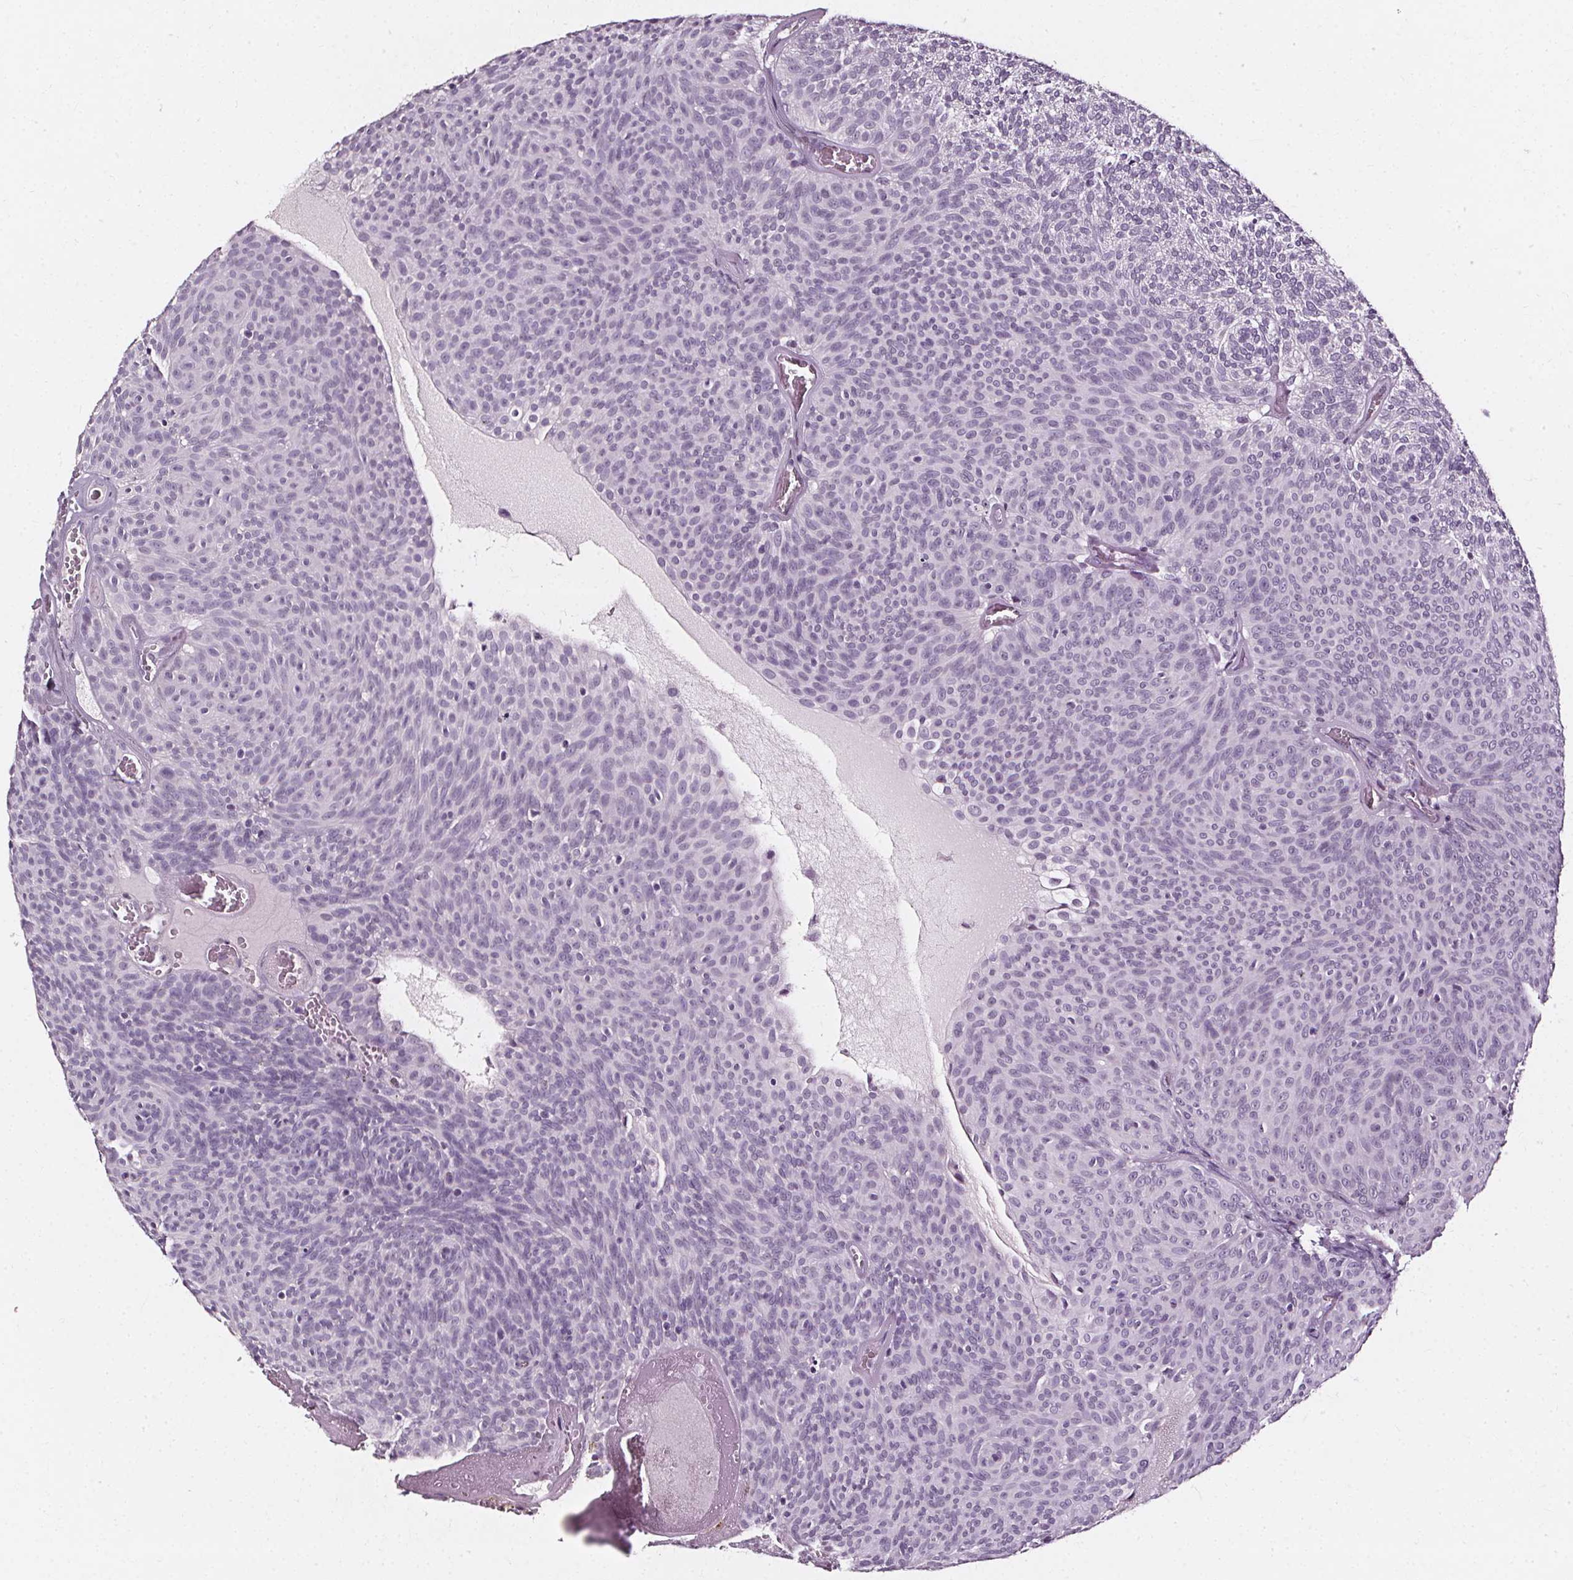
{"staining": {"intensity": "negative", "quantity": "none", "location": "none"}, "tissue": "urothelial cancer", "cell_type": "Tumor cells", "image_type": "cancer", "snomed": [{"axis": "morphology", "description": "Urothelial carcinoma, Low grade"}, {"axis": "topography", "description": "Urinary bladder"}], "caption": "Urothelial carcinoma (low-grade) was stained to show a protein in brown. There is no significant positivity in tumor cells.", "gene": "DEFA5", "patient": {"sex": "male", "age": 77}}